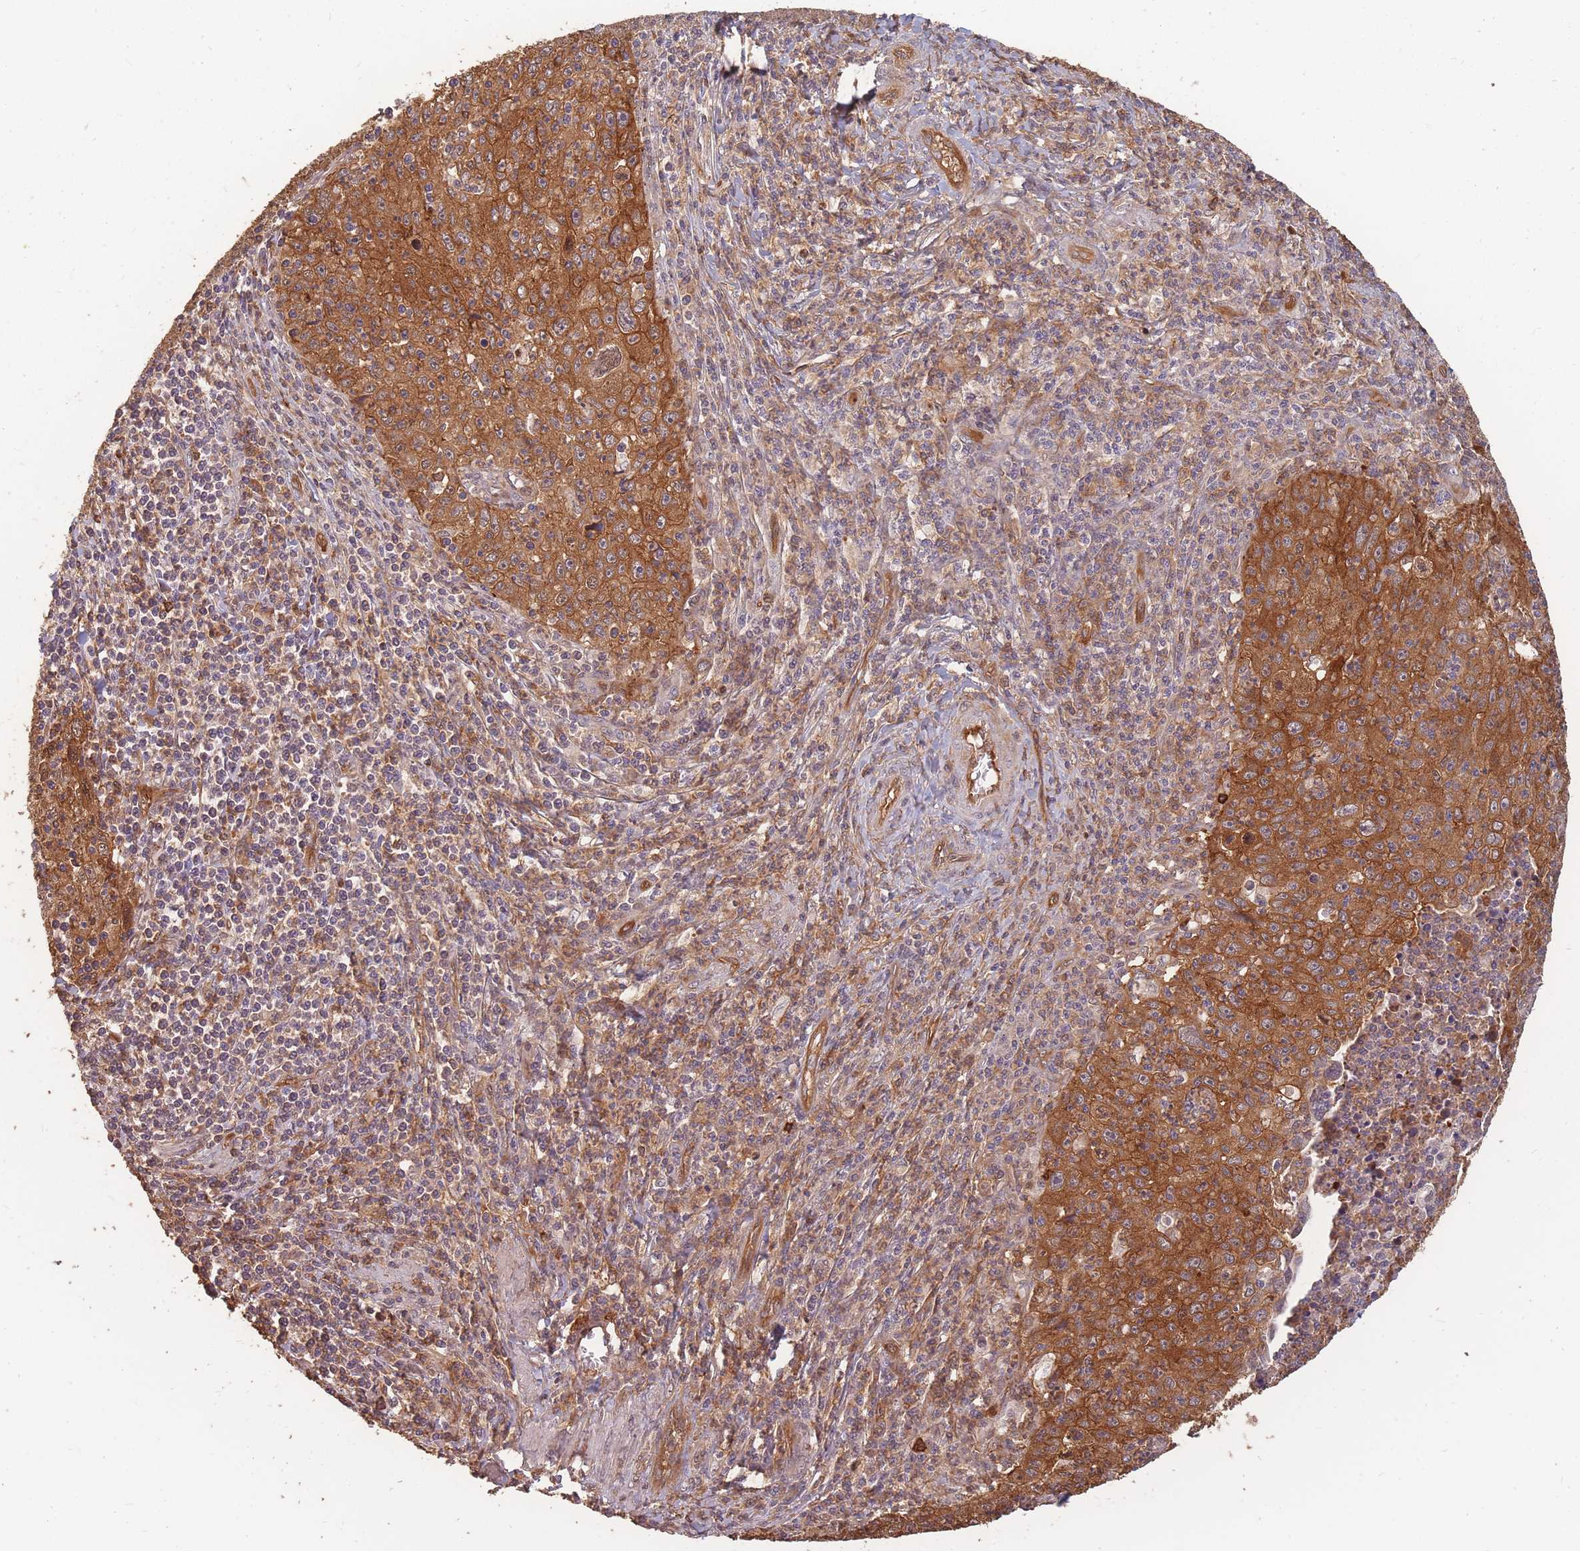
{"staining": {"intensity": "strong", "quantity": ">75%", "location": "cytoplasmic/membranous"}, "tissue": "cervical cancer", "cell_type": "Tumor cells", "image_type": "cancer", "snomed": [{"axis": "morphology", "description": "Squamous cell carcinoma, NOS"}, {"axis": "topography", "description": "Cervix"}], "caption": "Immunohistochemical staining of human squamous cell carcinoma (cervical) exhibits high levels of strong cytoplasmic/membranous protein positivity in approximately >75% of tumor cells. The staining was performed using DAB, with brown indicating positive protein expression. Nuclei are stained blue with hematoxylin.", "gene": "PLS3", "patient": {"sex": "female", "age": 30}}